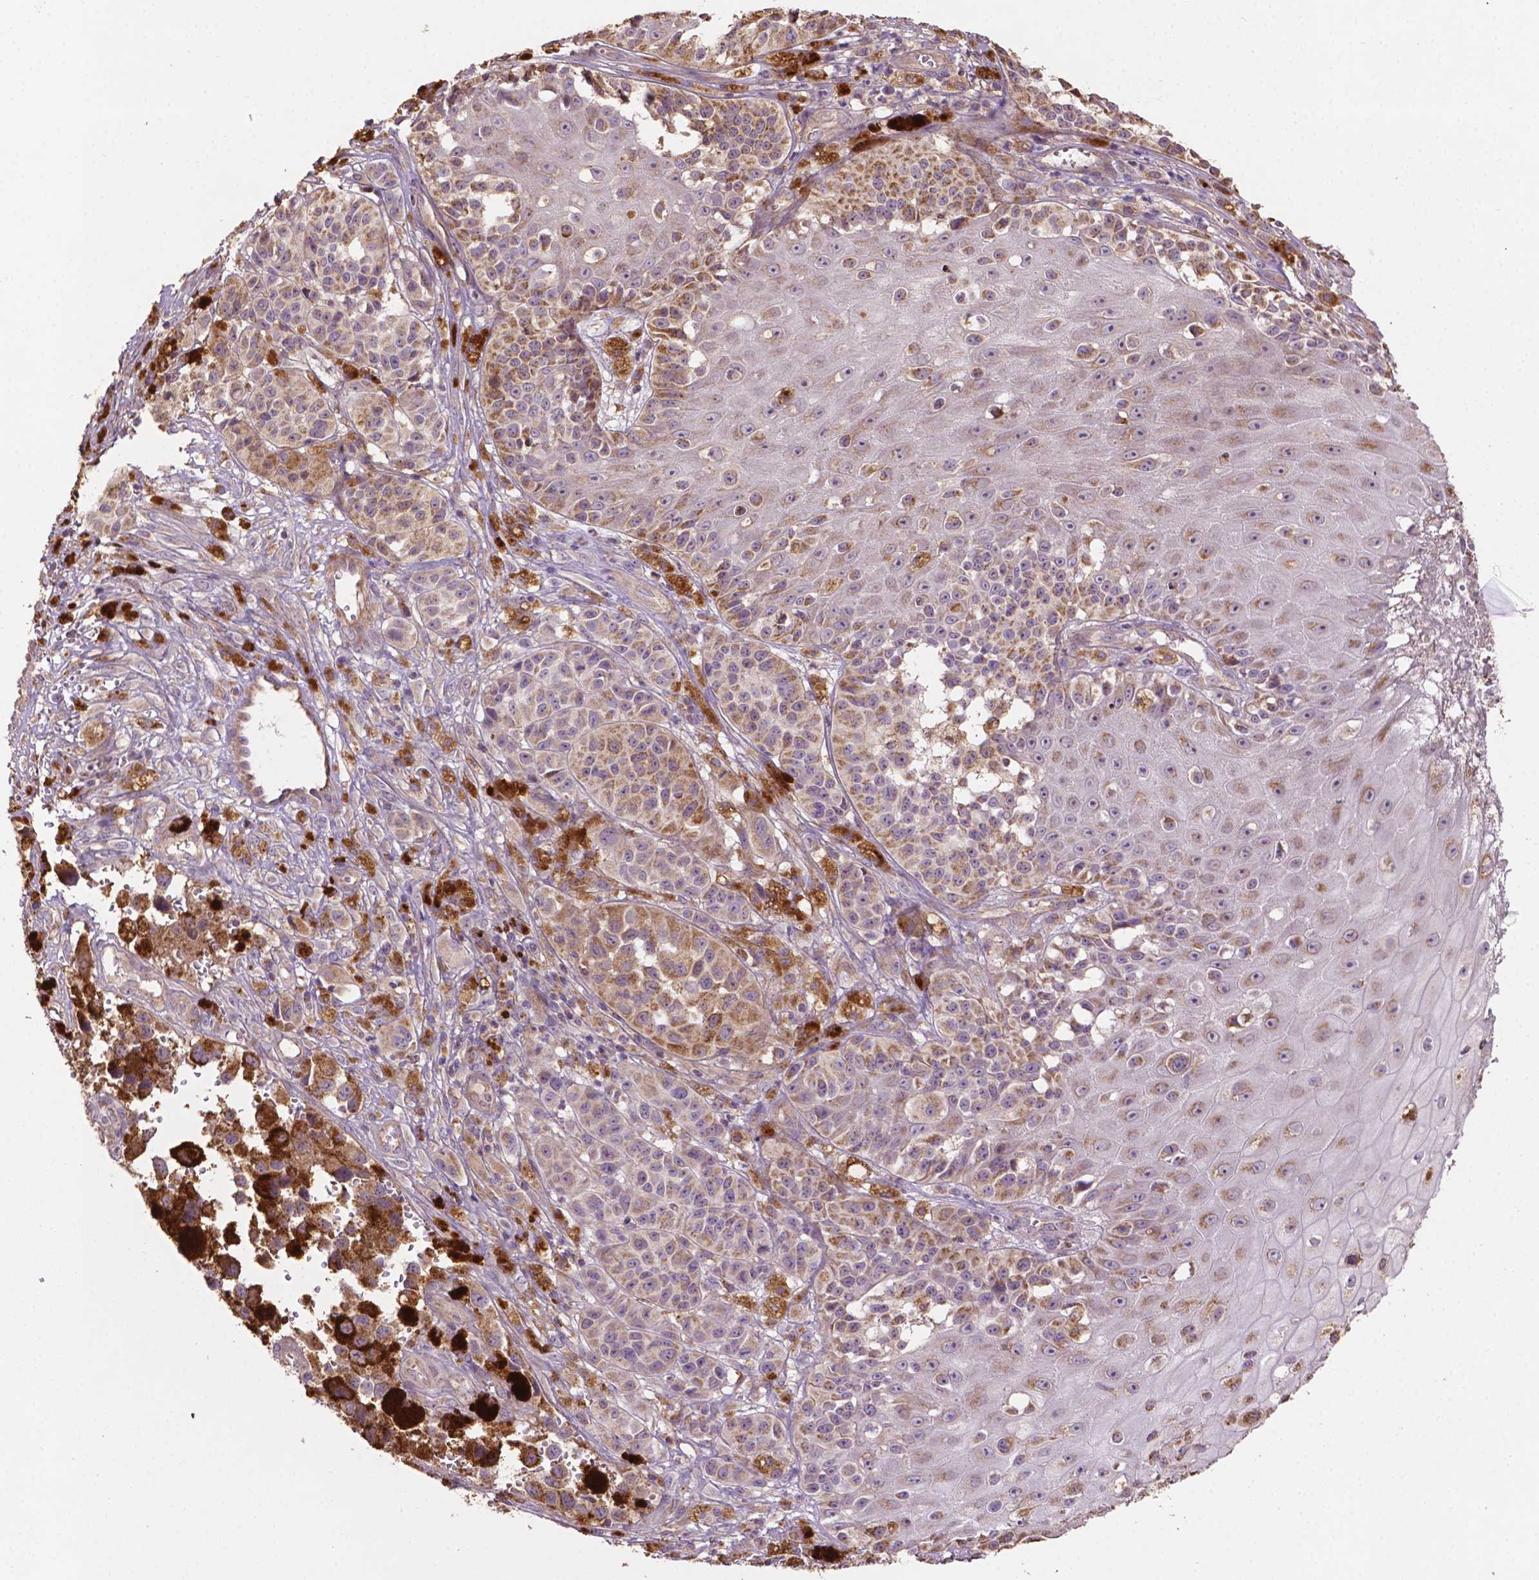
{"staining": {"intensity": "moderate", "quantity": "25%-75%", "location": "cytoplasmic/membranous"}, "tissue": "melanoma", "cell_type": "Tumor cells", "image_type": "cancer", "snomed": [{"axis": "morphology", "description": "Malignant melanoma, NOS"}, {"axis": "topography", "description": "Skin"}], "caption": "Immunohistochemistry (IHC) of melanoma shows medium levels of moderate cytoplasmic/membranous positivity in approximately 25%-75% of tumor cells.", "gene": "LRR1", "patient": {"sex": "female", "age": 58}}